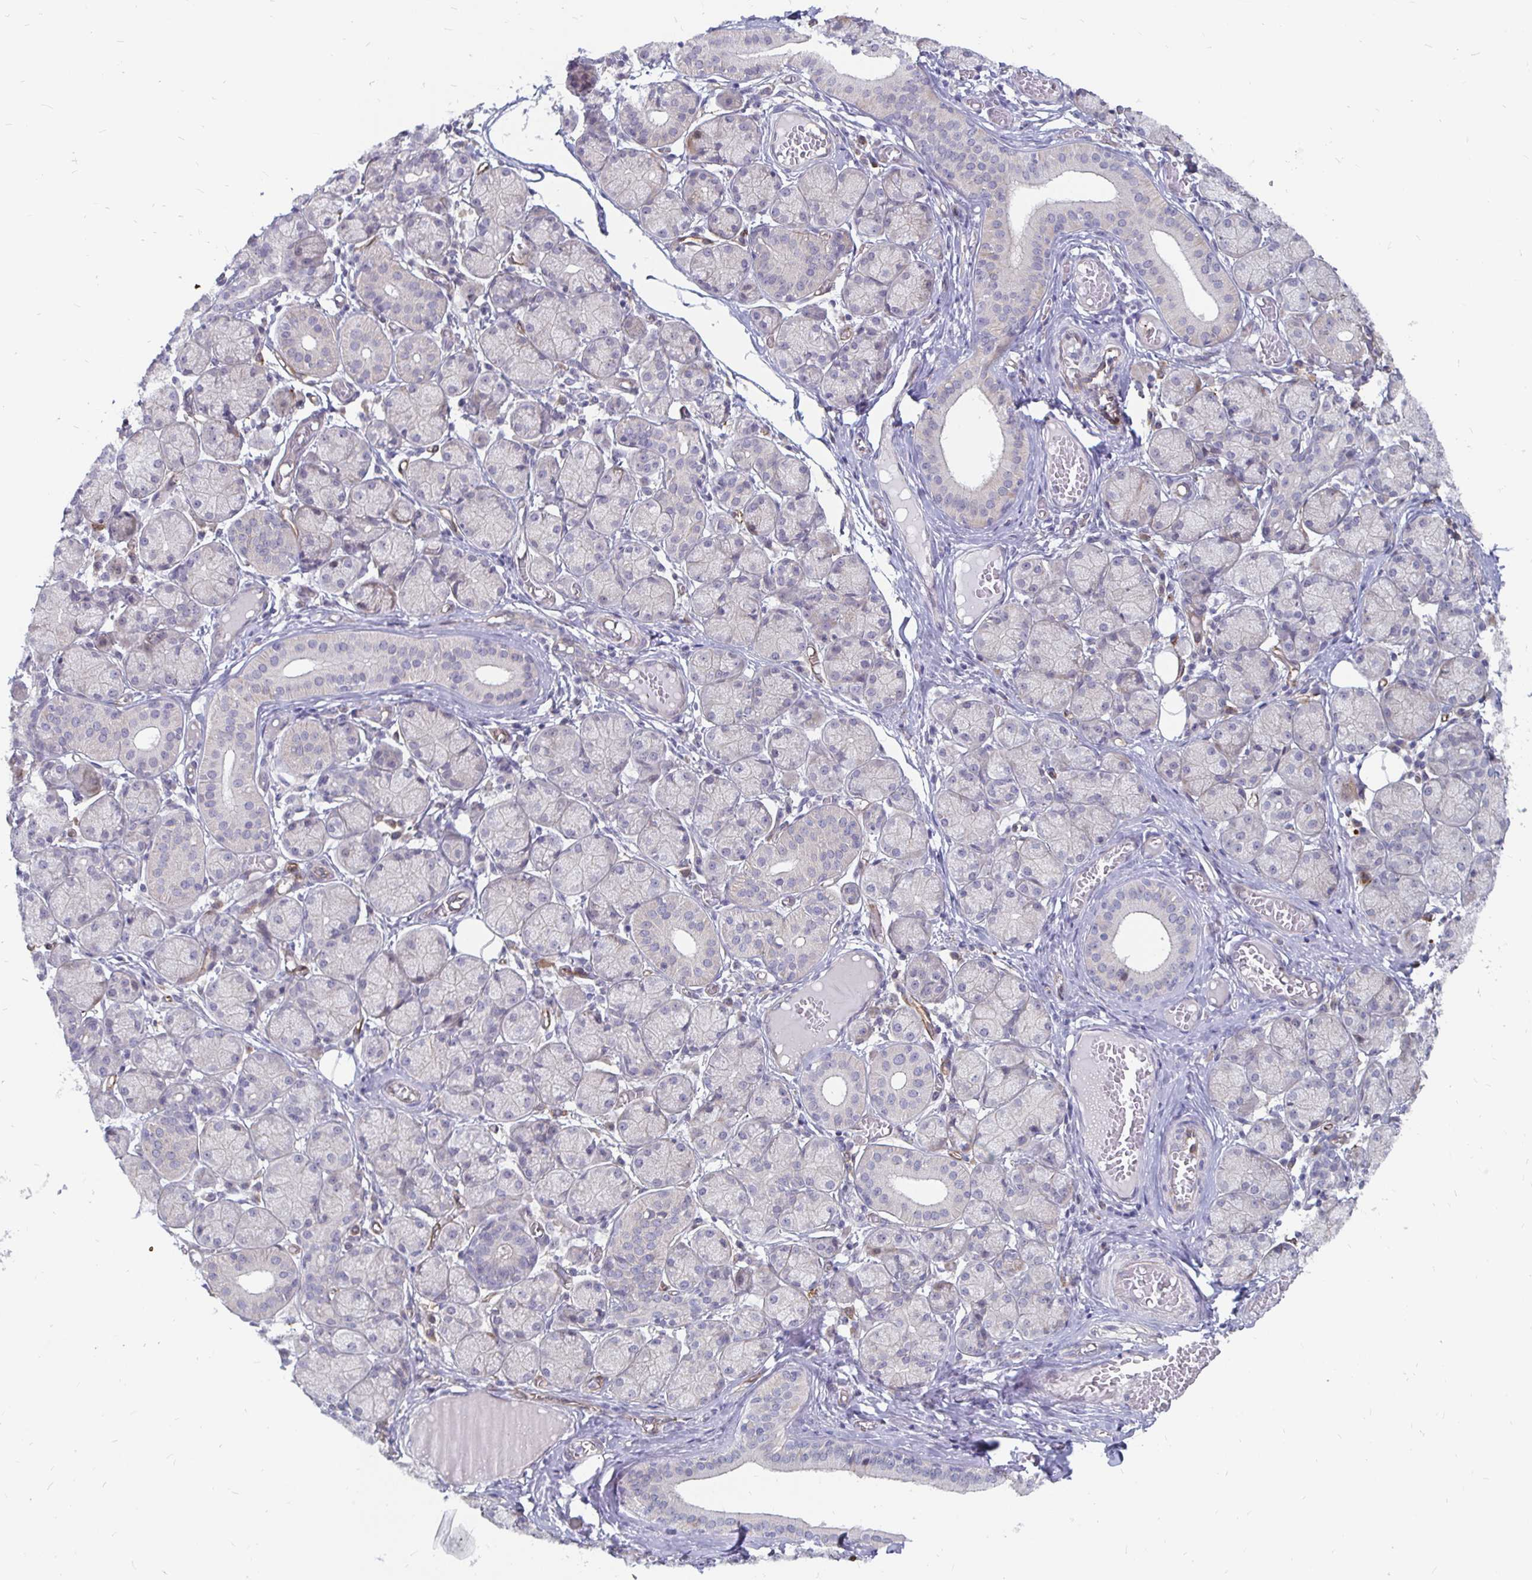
{"staining": {"intensity": "negative", "quantity": "none", "location": "none"}, "tissue": "salivary gland", "cell_type": "Glandular cells", "image_type": "normal", "snomed": [{"axis": "morphology", "description": "Normal tissue, NOS"}, {"axis": "topography", "description": "Salivary gland"}], "caption": "The photomicrograph exhibits no staining of glandular cells in benign salivary gland. Brightfield microscopy of immunohistochemistry stained with DAB (3,3'-diaminobenzidine) (brown) and hematoxylin (blue), captured at high magnification.", "gene": "CCDC85A", "patient": {"sex": "female", "age": 24}}